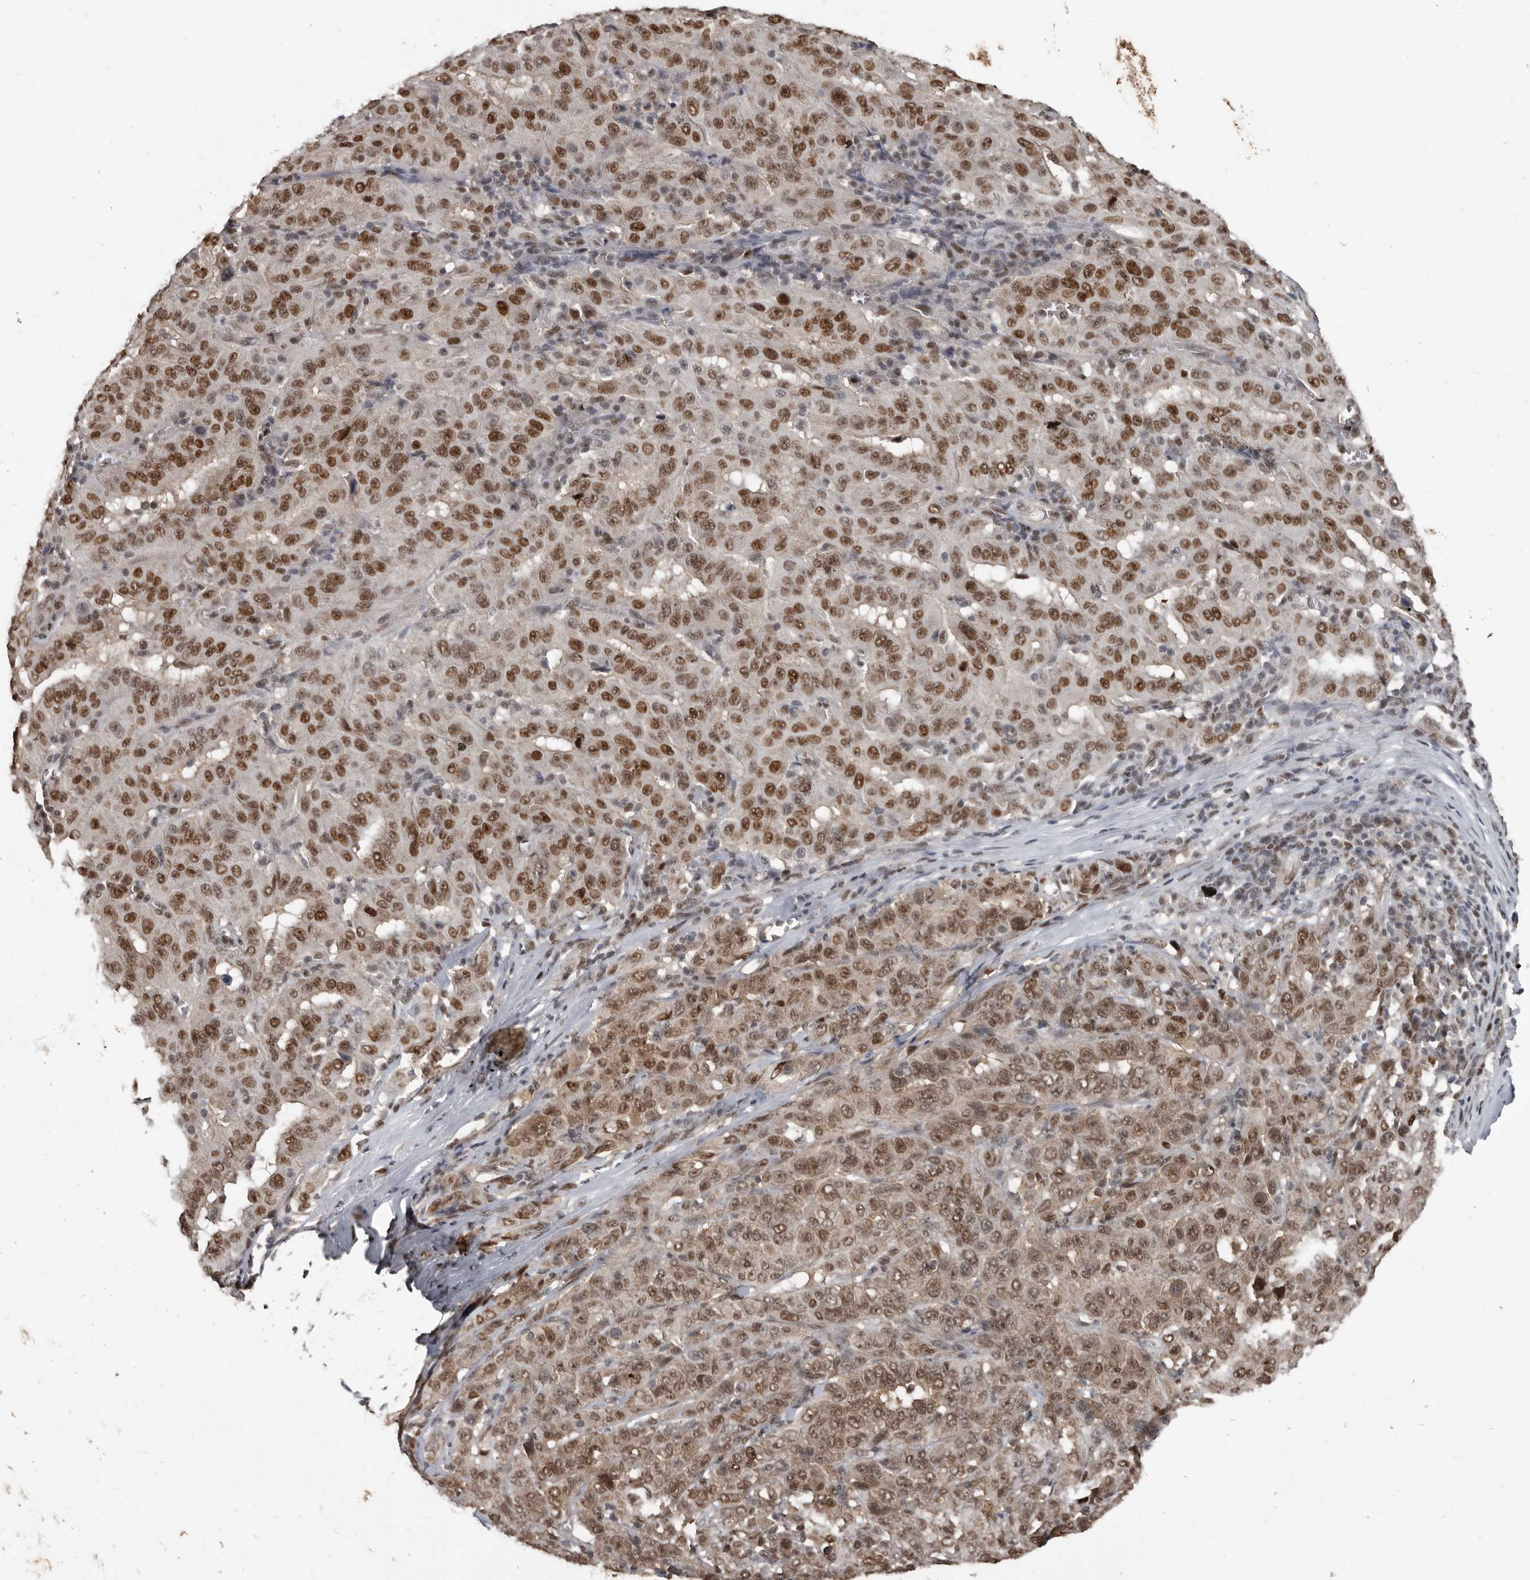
{"staining": {"intensity": "strong", "quantity": ">75%", "location": "nuclear"}, "tissue": "pancreatic cancer", "cell_type": "Tumor cells", "image_type": "cancer", "snomed": [{"axis": "morphology", "description": "Adenocarcinoma, NOS"}, {"axis": "topography", "description": "Pancreas"}], "caption": "This image demonstrates immunohistochemistry staining of pancreatic adenocarcinoma, with high strong nuclear staining in about >75% of tumor cells.", "gene": "CHD1L", "patient": {"sex": "male", "age": 63}}